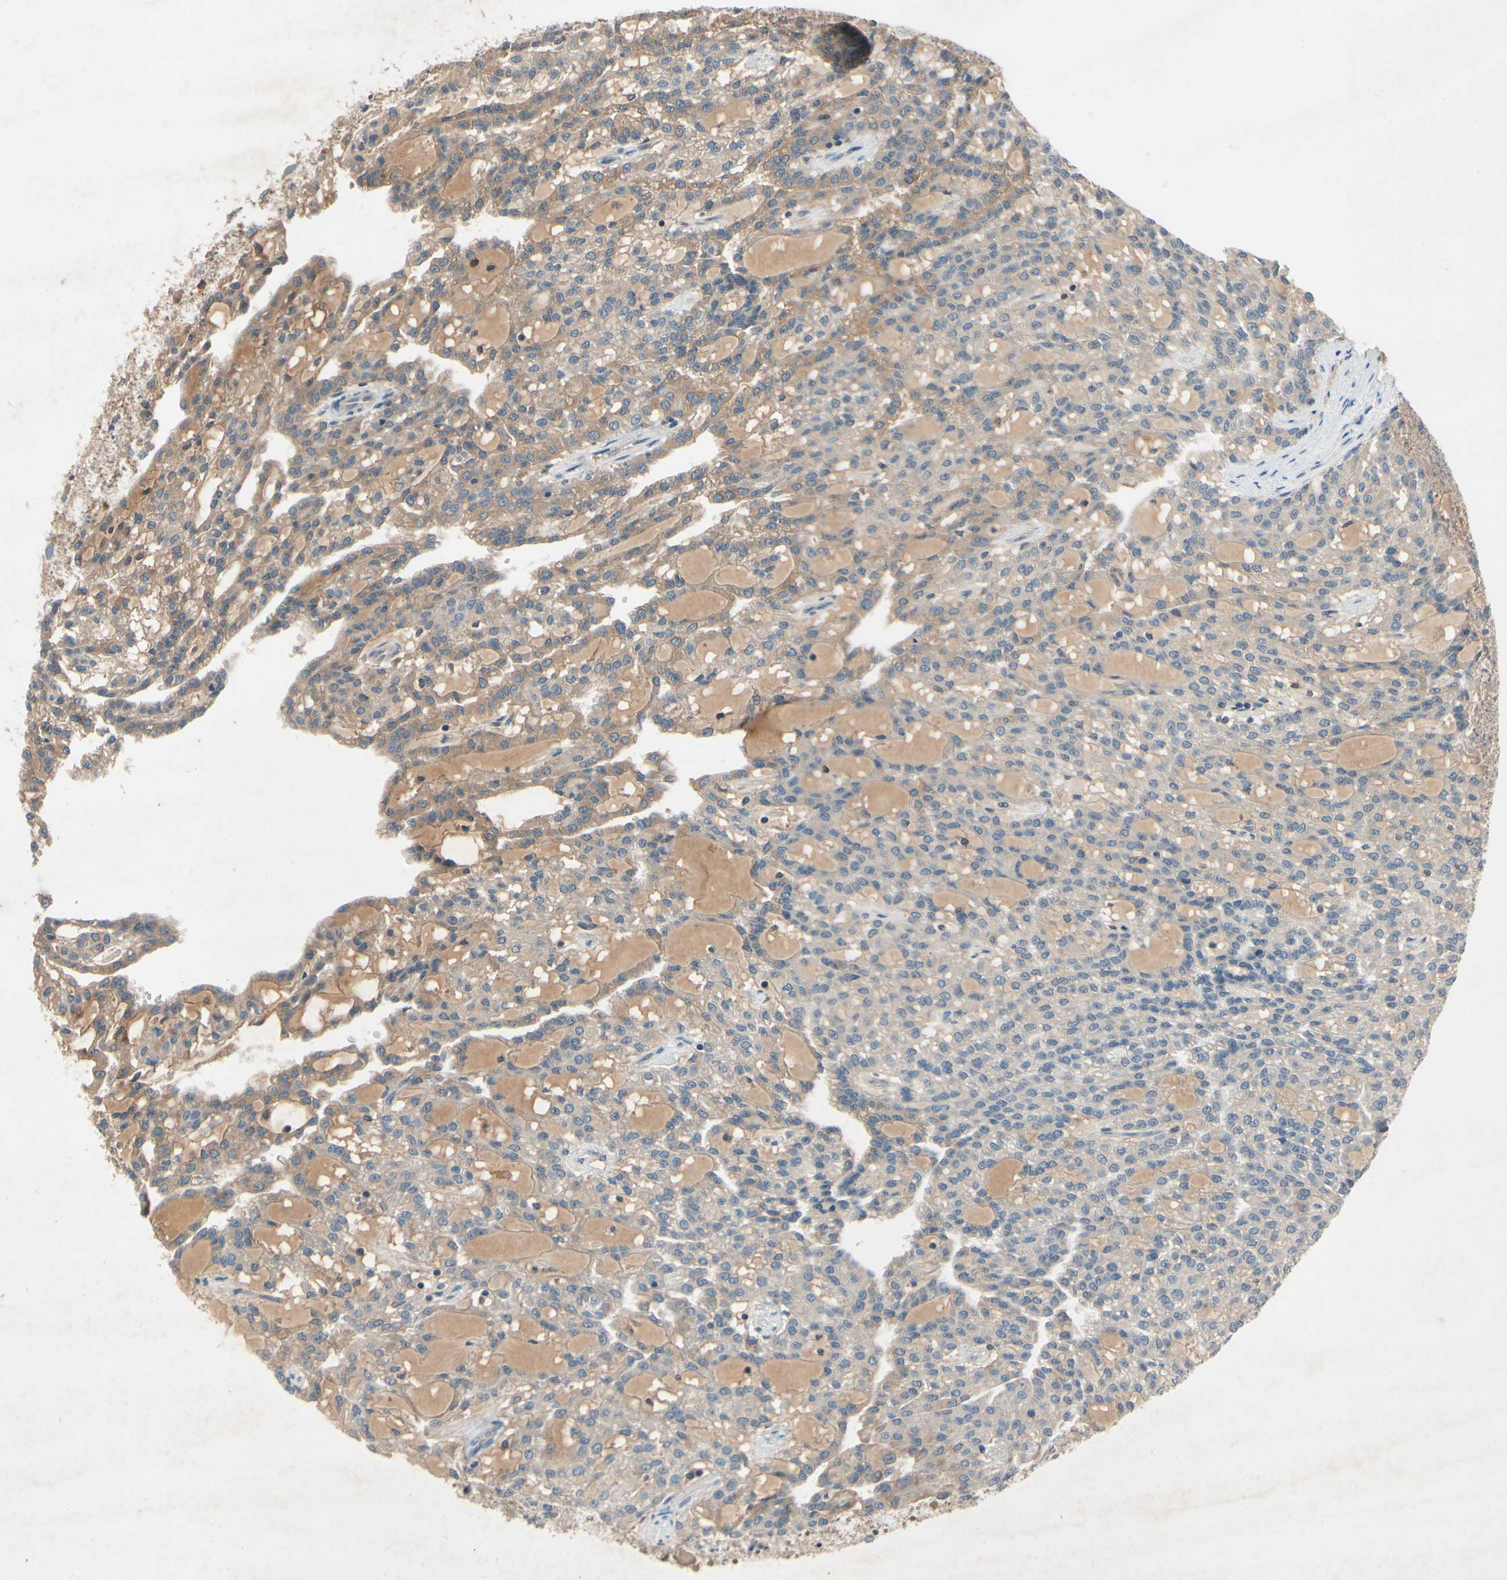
{"staining": {"intensity": "weak", "quantity": ">75%", "location": "cytoplasmic/membranous"}, "tissue": "renal cancer", "cell_type": "Tumor cells", "image_type": "cancer", "snomed": [{"axis": "morphology", "description": "Adenocarcinoma, NOS"}, {"axis": "topography", "description": "Kidney"}], "caption": "DAB immunohistochemical staining of human renal cancer (adenocarcinoma) displays weak cytoplasmic/membranous protein expression in about >75% of tumor cells.", "gene": "IL1RL1", "patient": {"sex": "male", "age": 63}}